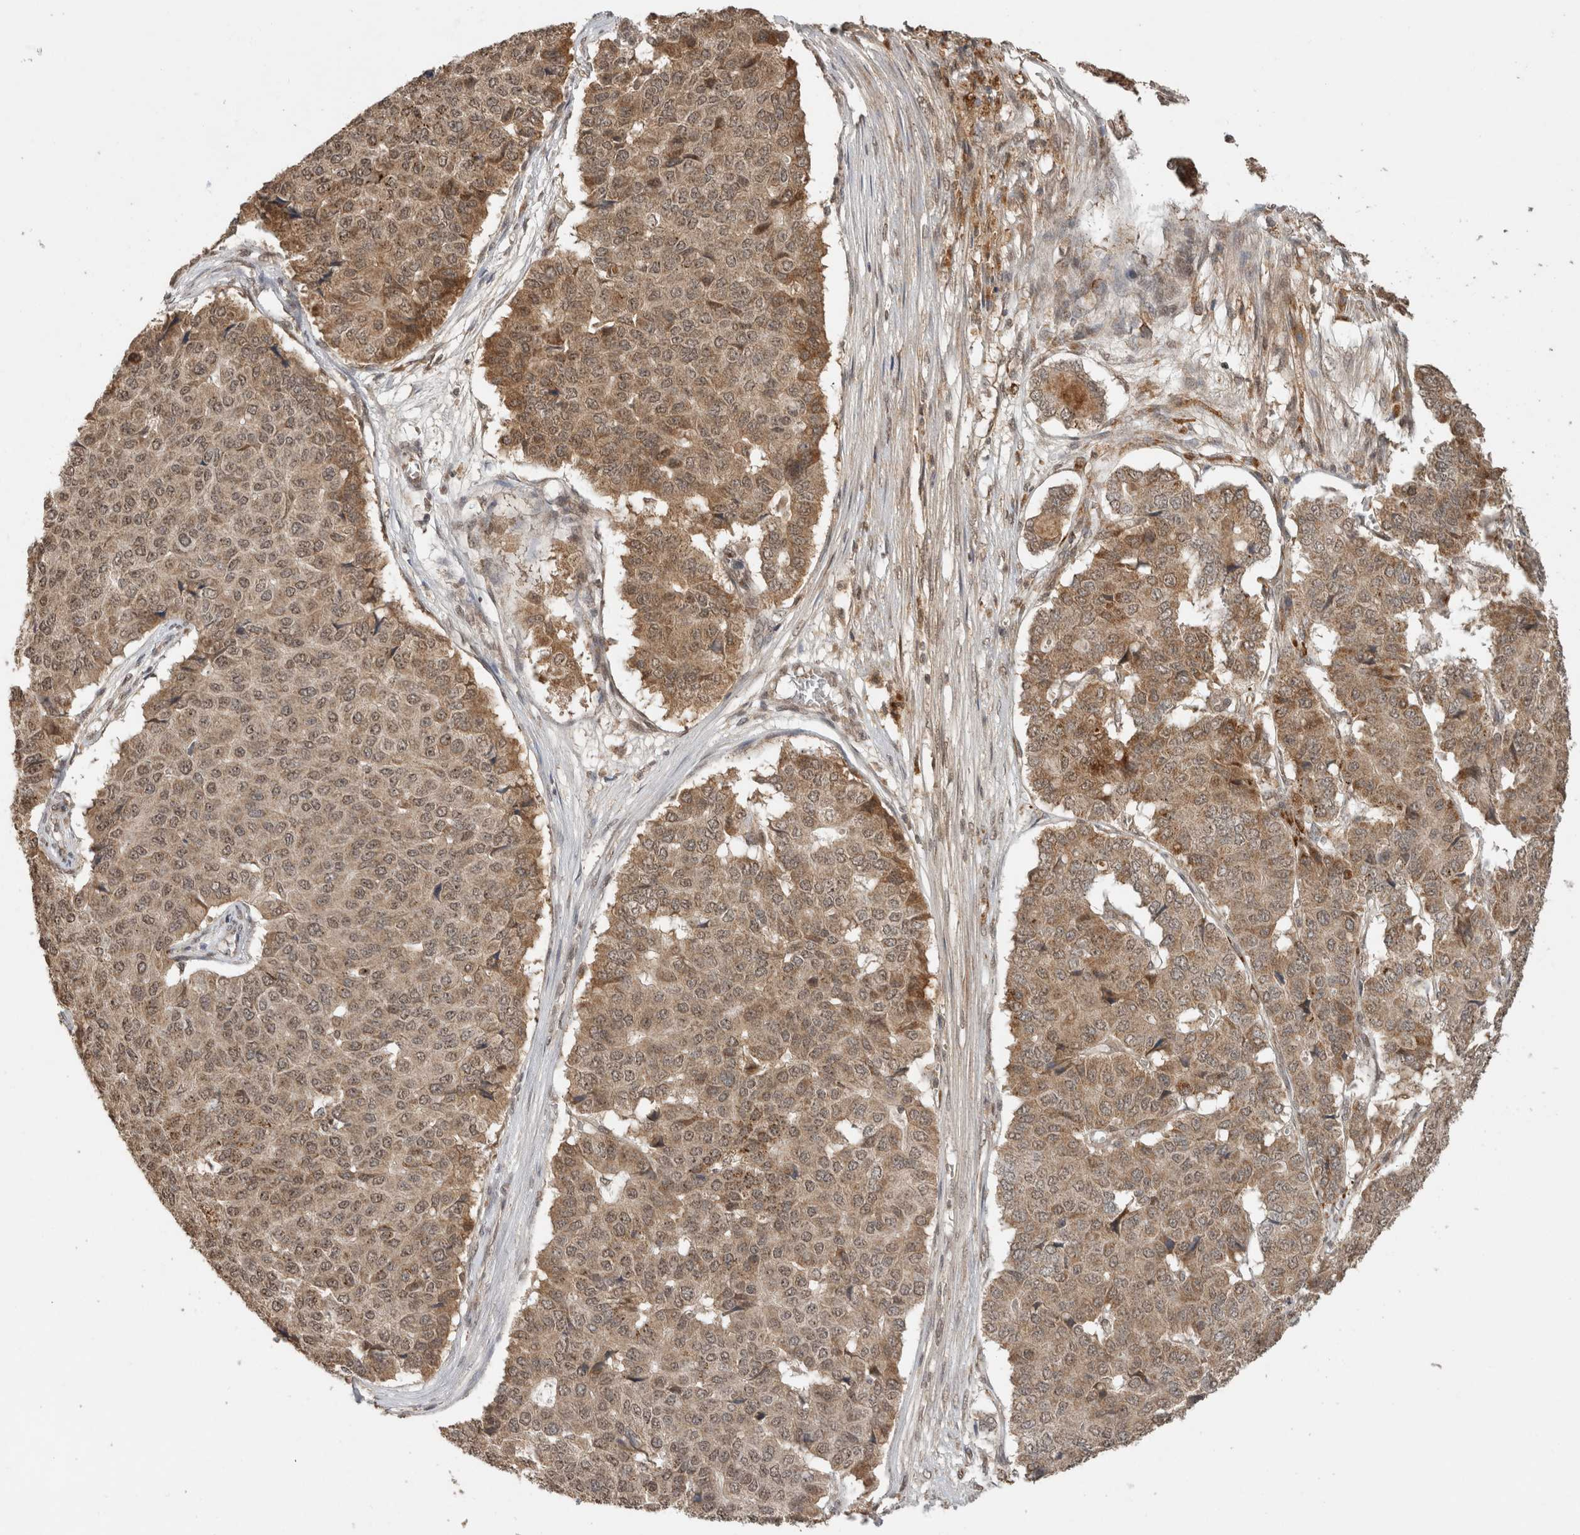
{"staining": {"intensity": "moderate", "quantity": ">75%", "location": "cytoplasmic/membranous,nuclear"}, "tissue": "pancreatic cancer", "cell_type": "Tumor cells", "image_type": "cancer", "snomed": [{"axis": "morphology", "description": "Adenocarcinoma, NOS"}, {"axis": "topography", "description": "Pancreas"}], "caption": "IHC histopathology image of adenocarcinoma (pancreatic) stained for a protein (brown), which reveals medium levels of moderate cytoplasmic/membranous and nuclear staining in approximately >75% of tumor cells.", "gene": "FAM3A", "patient": {"sex": "male", "age": 50}}